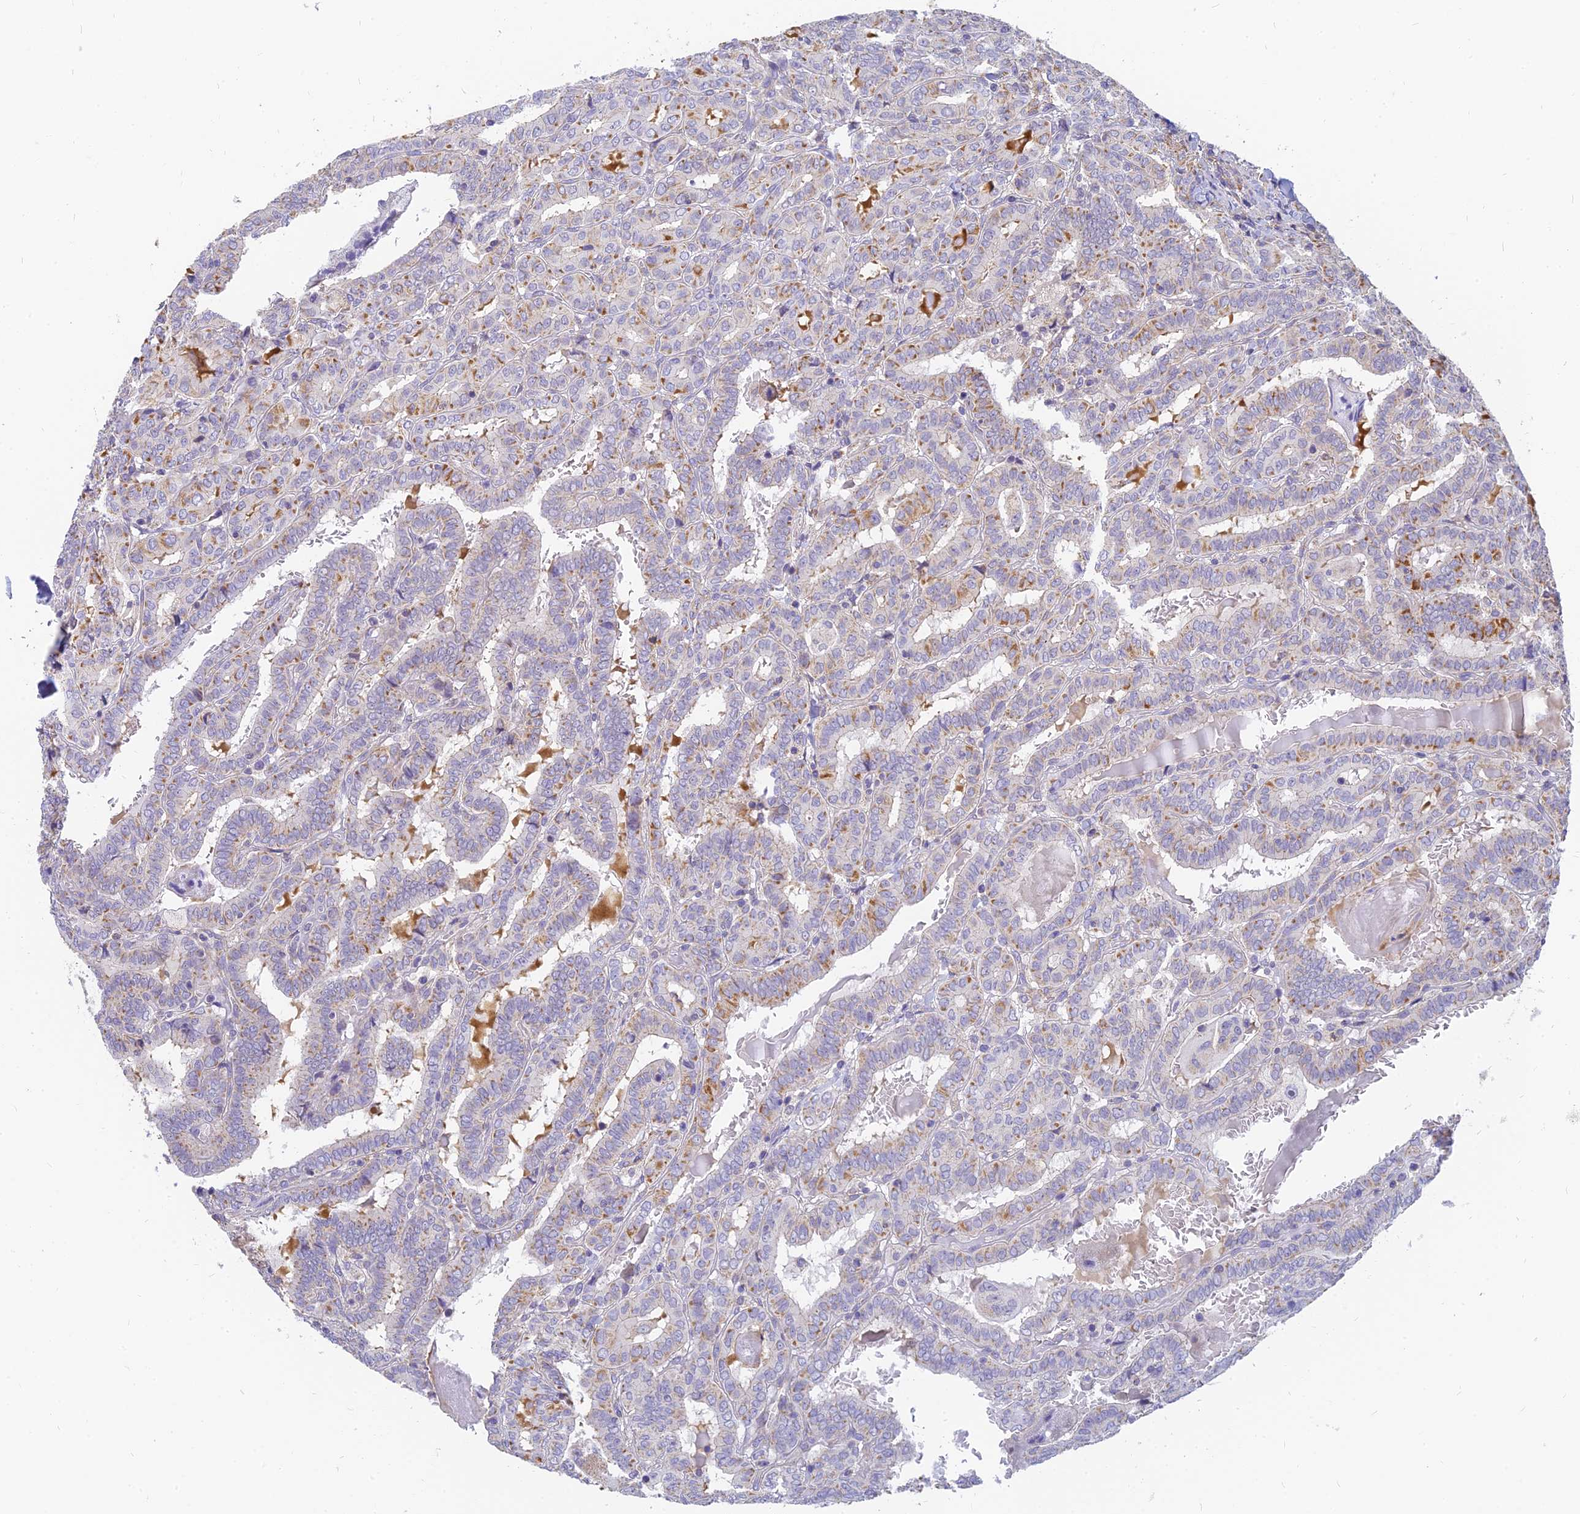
{"staining": {"intensity": "moderate", "quantity": "<25%", "location": "cytoplasmic/membranous"}, "tissue": "thyroid cancer", "cell_type": "Tumor cells", "image_type": "cancer", "snomed": [{"axis": "morphology", "description": "Papillary adenocarcinoma, NOS"}, {"axis": "topography", "description": "Thyroid gland"}], "caption": "Immunohistochemistry (IHC) (DAB) staining of human thyroid papillary adenocarcinoma displays moderate cytoplasmic/membranous protein expression in about <25% of tumor cells. (brown staining indicates protein expression, while blue staining denotes nuclei).", "gene": "MRPL15", "patient": {"sex": "female", "age": 72}}